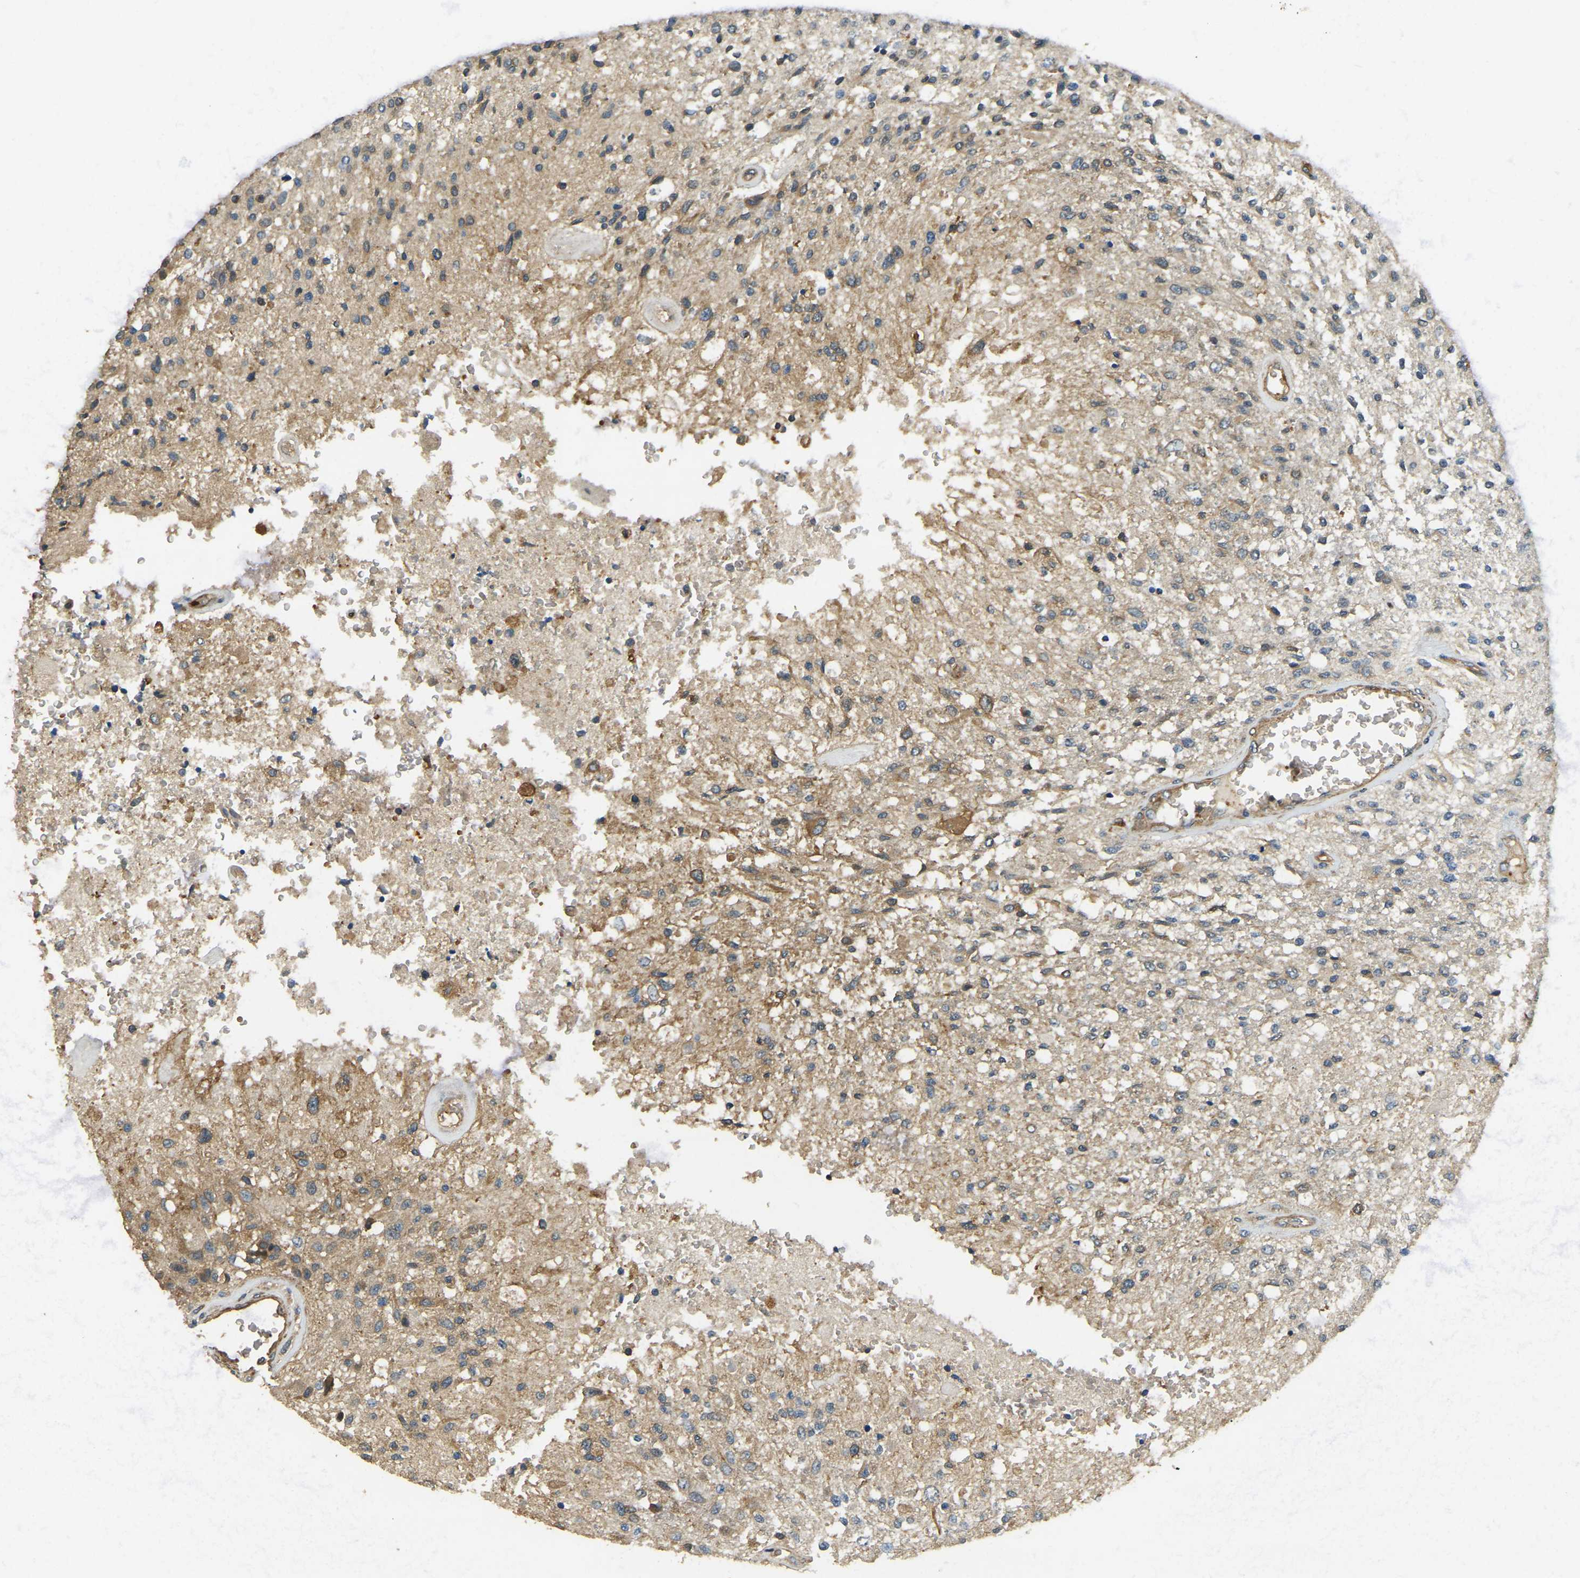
{"staining": {"intensity": "moderate", "quantity": ">75%", "location": "cytoplasmic/membranous"}, "tissue": "glioma", "cell_type": "Tumor cells", "image_type": "cancer", "snomed": [{"axis": "morphology", "description": "Normal tissue, NOS"}, {"axis": "morphology", "description": "Glioma, malignant, High grade"}, {"axis": "topography", "description": "Cerebral cortex"}], "caption": "Protein positivity by IHC displays moderate cytoplasmic/membranous positivity in approximately >75% of tumor cells in high-grade glioma (malignant).", "gene": "ERGIC1", "patient": {"sex": "male", "age": 77}}